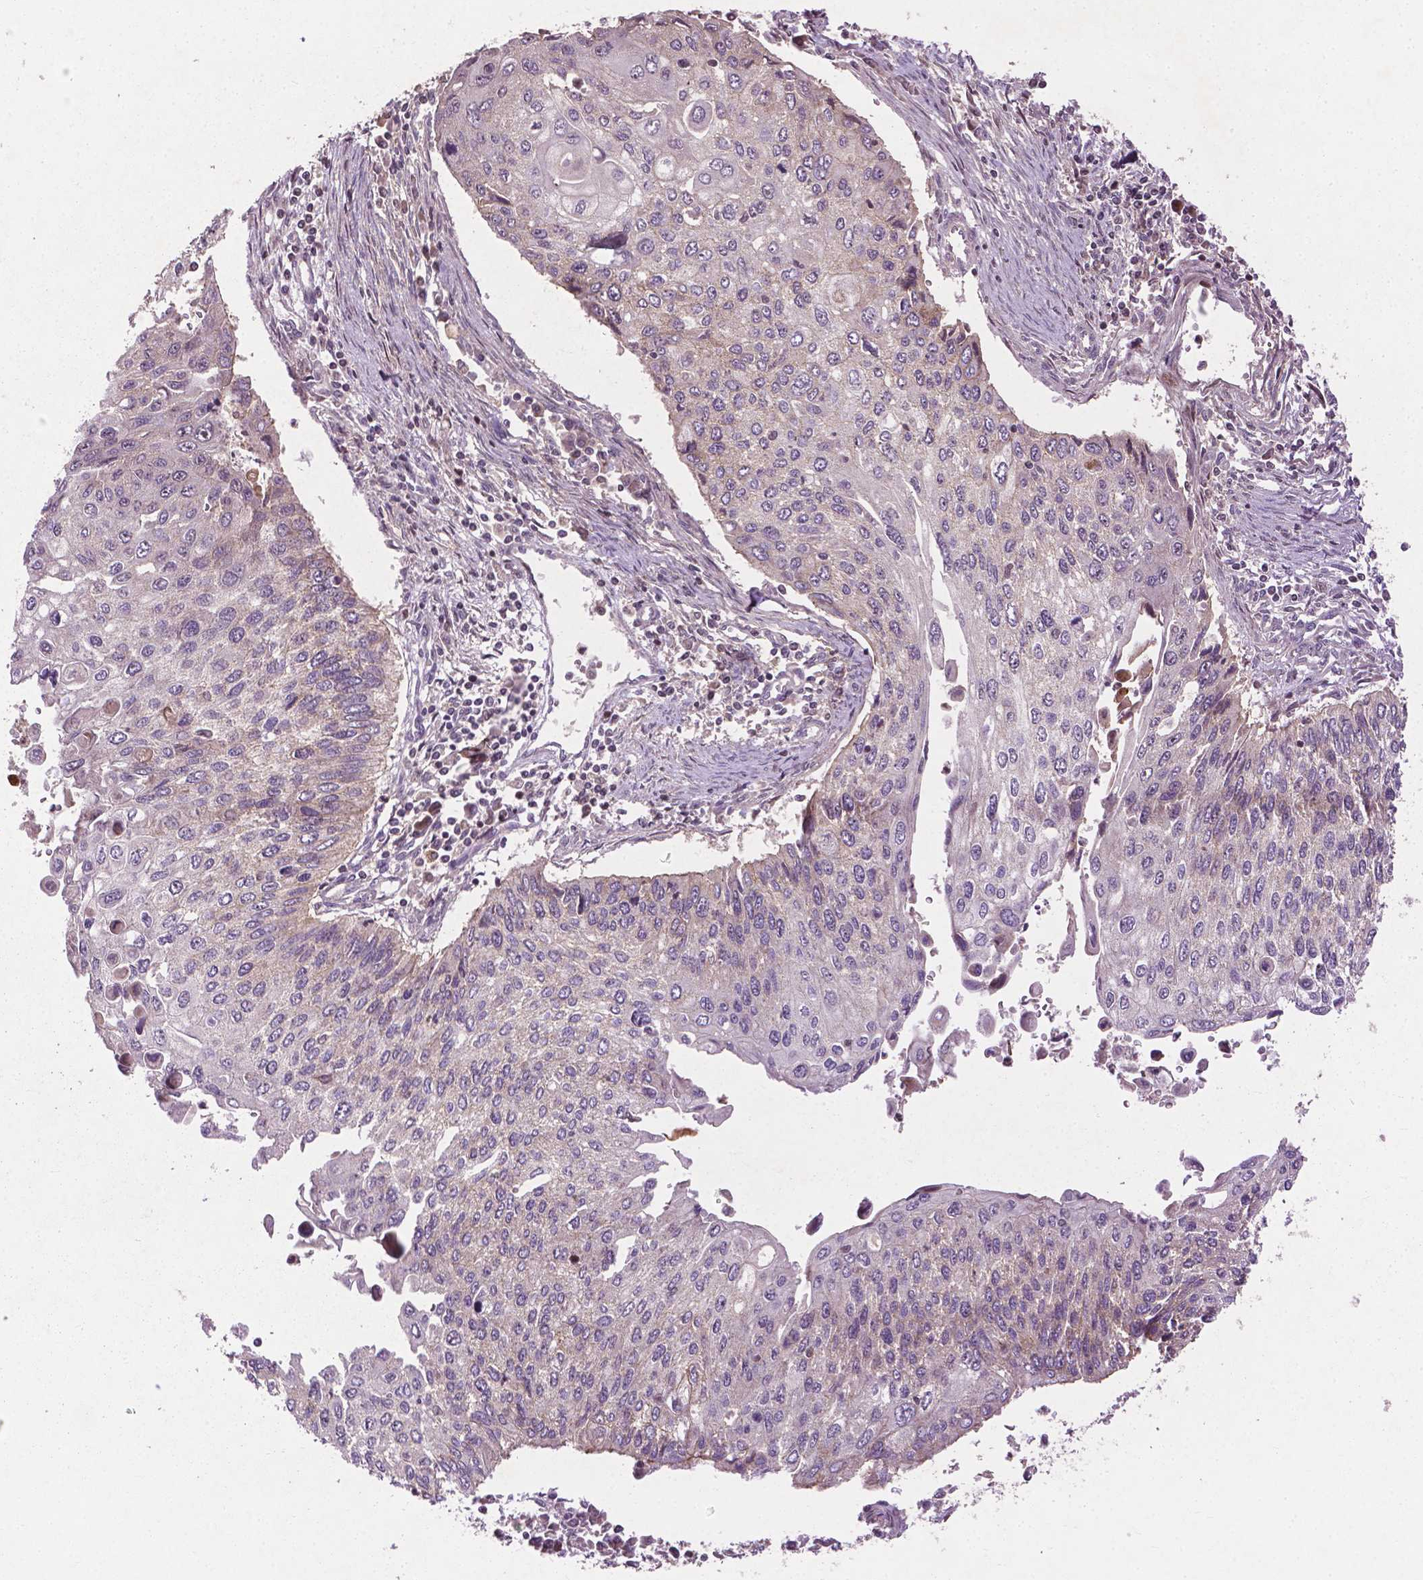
{"staining": {"intensity": "moderate", "quantity": "<25%", "location": "cytoplasmic/membranous"}, "tissue": "lung cancer", "cell_type": "Tumor cells", "image_type": "cancer", "snomed": [{"axis": "morphology", "description": "Squamous cell carcinoma, NOS"}, {"axis": "morphology", "description": "Squamous cell carcinoma, metastatic, NOS"}, {"axis": "topography", "description": "Lung"}], "caption": "About <25% of tumor cells in lung cancer (squamous cell carcinoma) reveal moderate cytoplasmic/membranous protein positivity as visualized by brown immunohistochemical staining.", "gene": "B3GALNT2", "patient": {"sex": "male", "age": 63}}